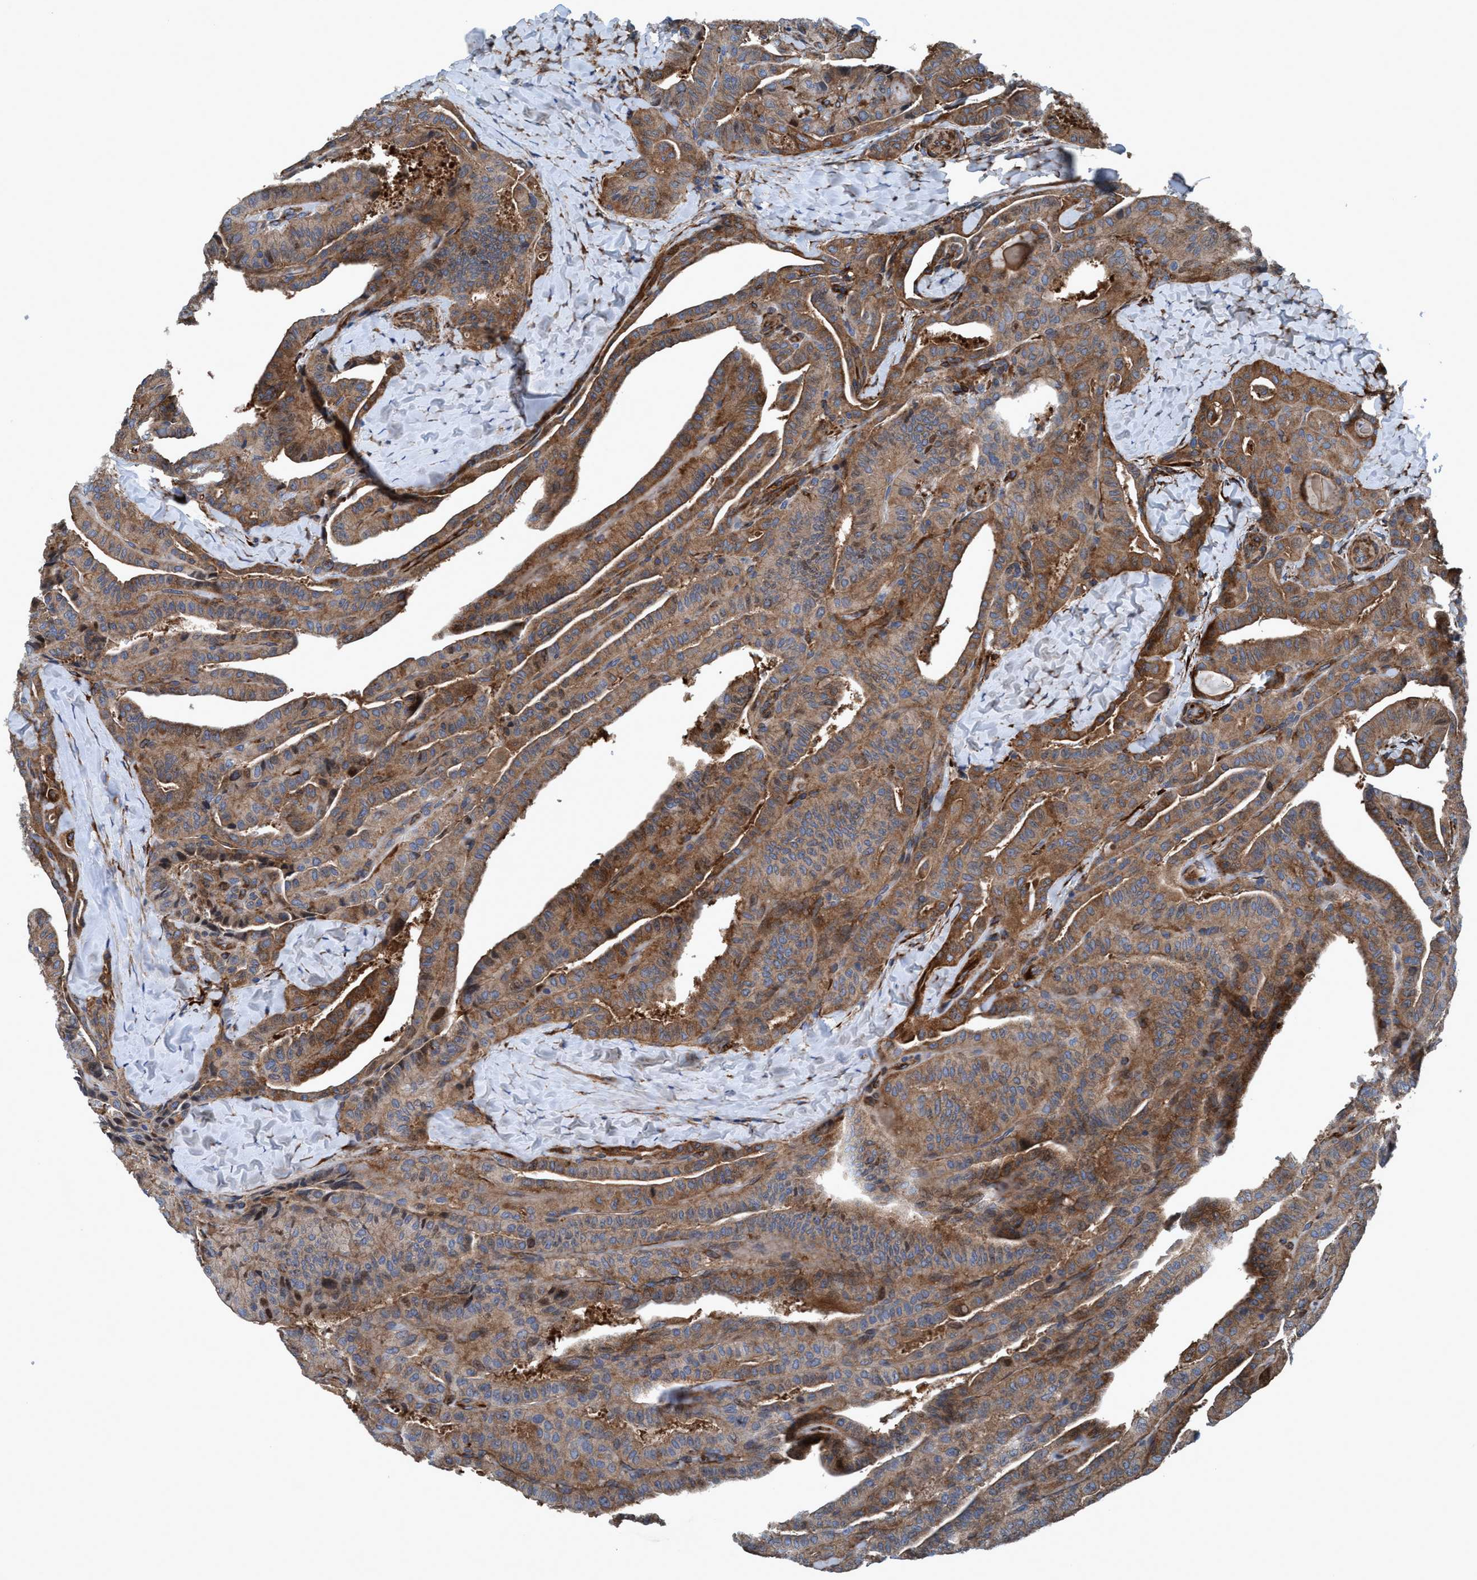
{"staining": {"intensity": "strong", "quantity": ">75%", "location": "cytoplasmic/membranous"}, "tissue": "thyroid cancer", "cell_type": "Tumor cells", "image_type": "cancer", "snomed": [{"axis": "morphology", "description": "Papillary adenocarcinoma, NOS"}, {"axis": "topography", "description": "Thyroid gland"}], "caption": "This micrograph exhibits immunohistochemistry (IHC) staining of papillary adenocarcinoma (thyroid), with high strong cytoplasmic/membranous expression in approximately >75% of tumor cells.", "gene": "NMT1", "patient": {"sex": "male", "age": 77}}